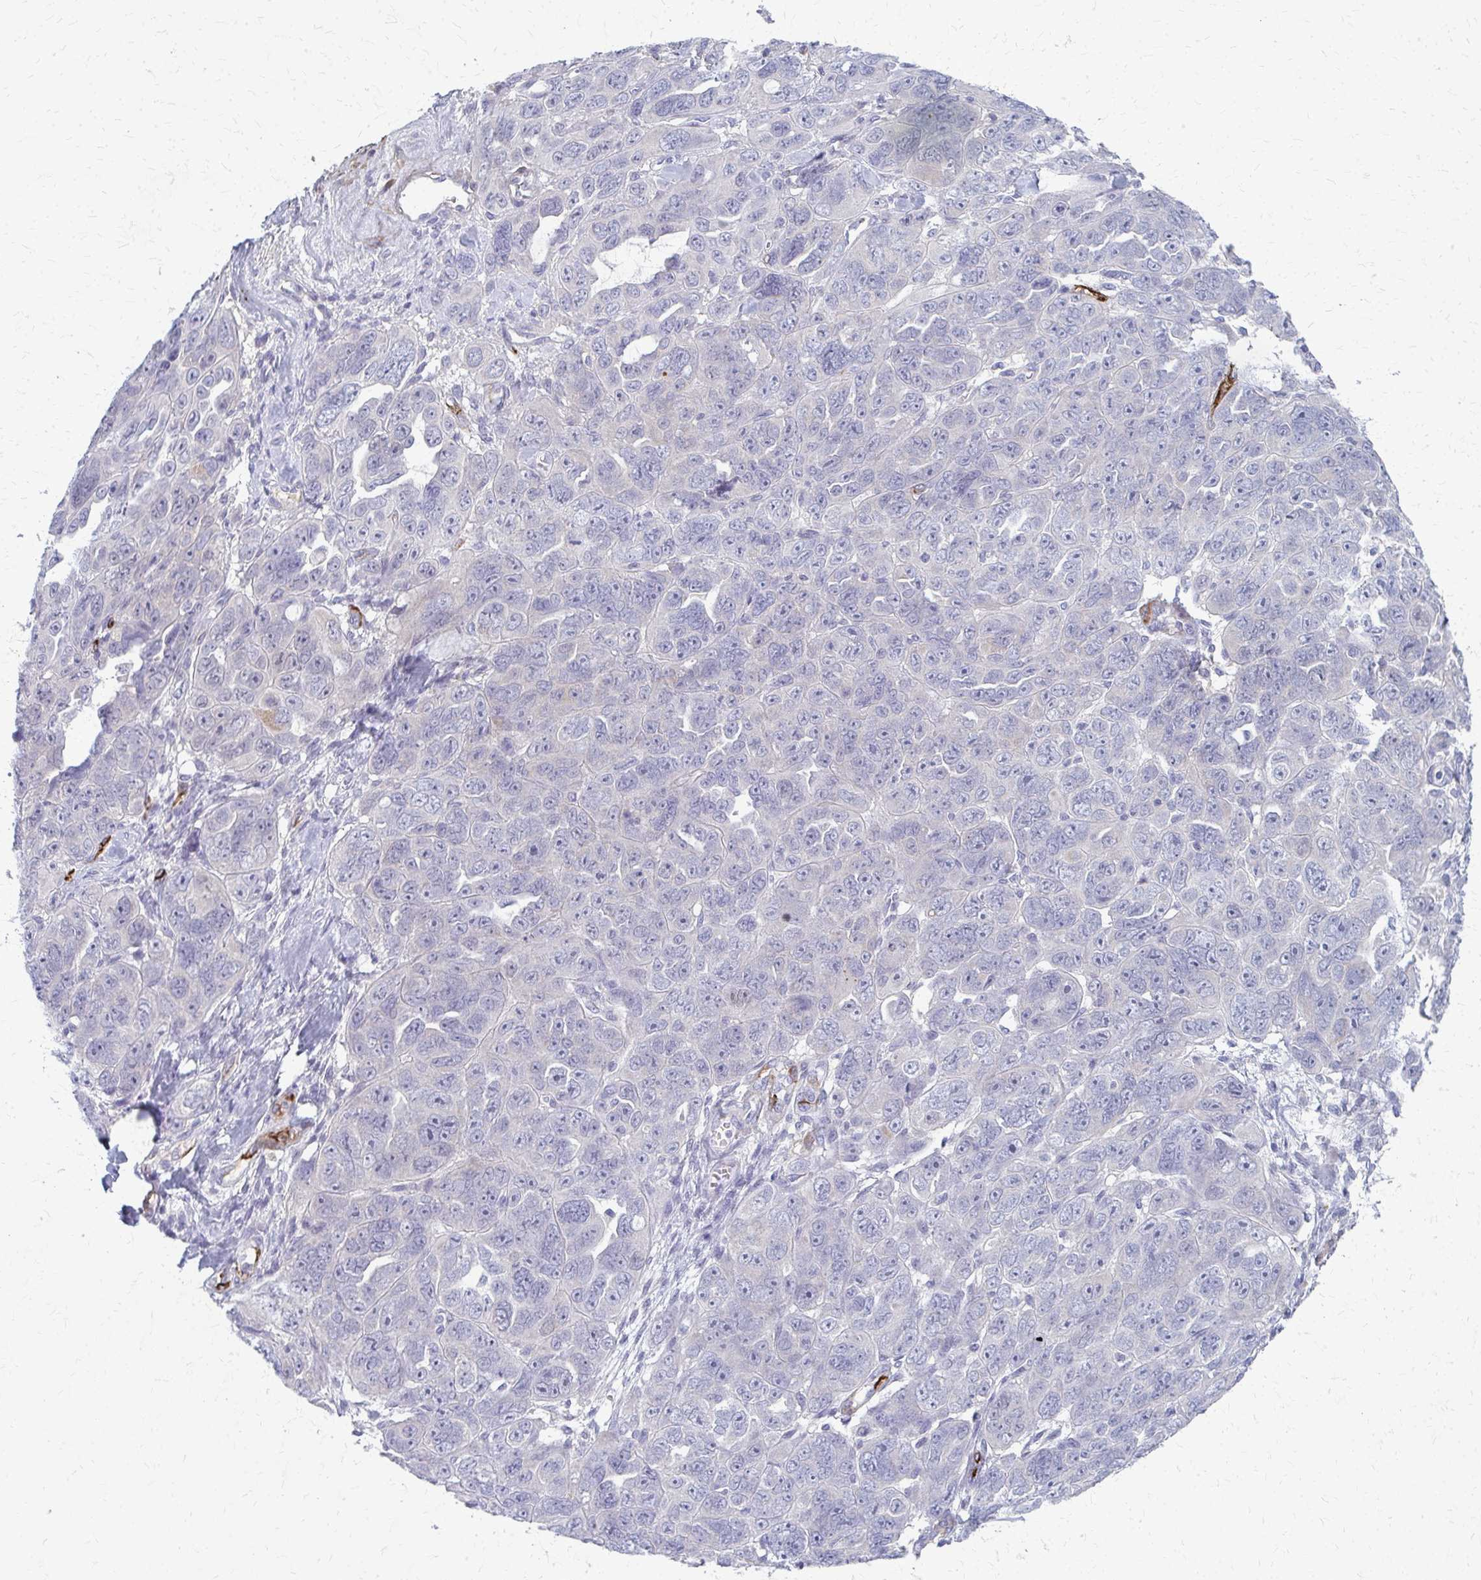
{"staining": {"intensity": "negative", "quantity": "none", "location": "none"}, "tissue": "ovarian cancer", "cell_type": "Tumor cells", "image_type": "cancer", "snomed": [{"axis": "morphology", "description": "Cystadenocarcinoma, serous, NOS"}, {"axis": "topography", "description": "Ovary"}], "caption": "The image displays no significant staining in tumor cells of serous cystadenocarcinoma (ovarian). (DAB (3,3'-diaminobenzidine) immunohistochemistry (IHC), high magnification).", "gene": "ADIPOQ", "patient": {"sex": "female", "age": 63}}